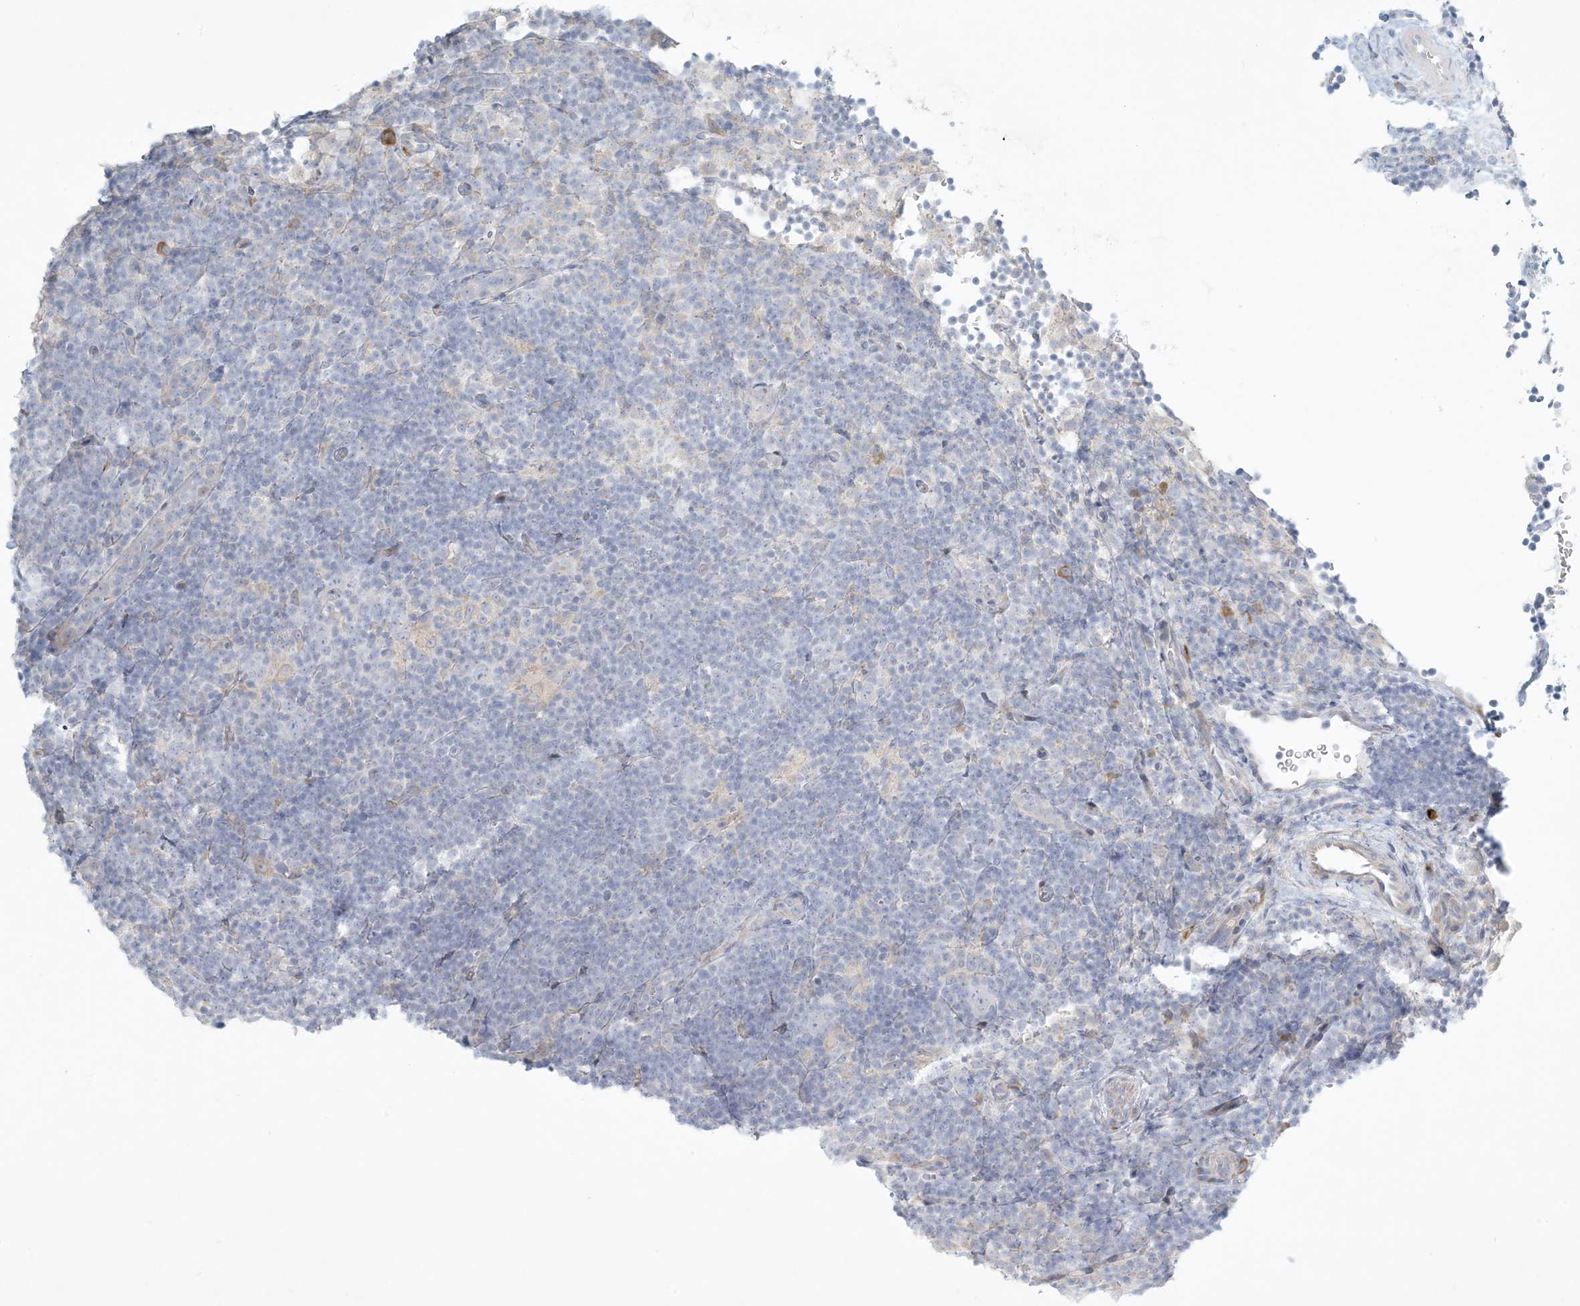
{"staining": {"intensity": "negative", "quantity": "none", "location": "none"}, "tissue": "lymphoma", "cell_type": "Tumor cells", "image_type": "cancer", "snomed": [{"axis": "morphology", "description": "Hodgkin's disease, NOS"}, {"axis": "topography", "description": "Lymph node"}], "caption": "DAB (3,3'-diaminobenzidine) immunohistochemical staining of human lymphoma displays no significant staining in tumor cells. (Brightfield microscopy of DAB IHC at high magnification).", "gene": "ZNF385D", "patient": {"sex": "female", "age": 57}}